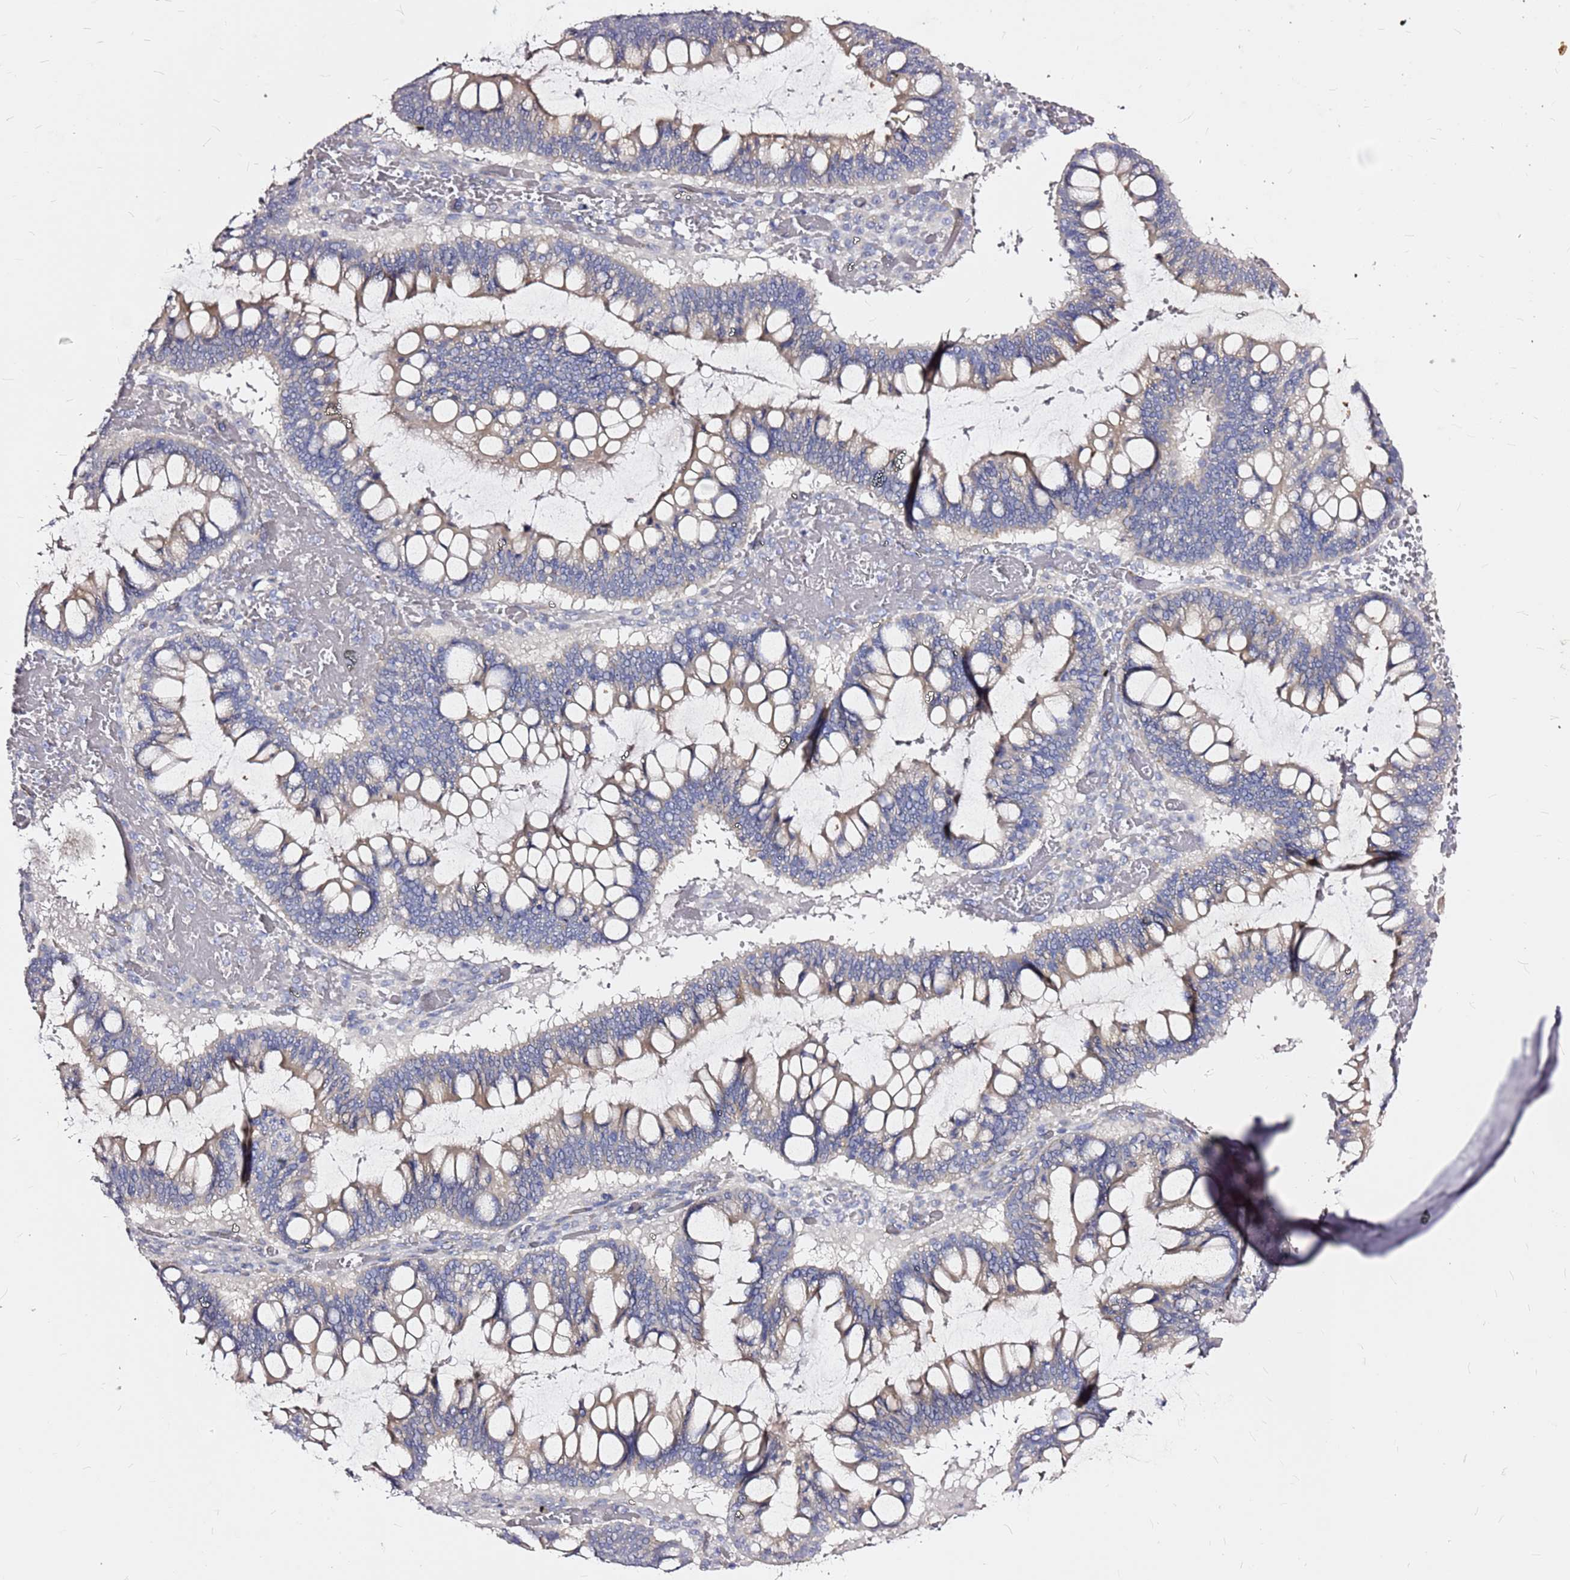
{"staining": {"intensity": "weak", "quantity": "<25%", "location": "cytoplasmic/membranous"}, "tissue": "ovarian cancer", "cell_type": "Tumor cells", "image_type": "cancer", "snomed": [{"axis": "morphology", "description": "Cystadenocarcinoma, mucinous, NOS"}, {"axis": "topography", "description": "Ovary"}], "caption": "High power microscopy micrograph of an immunohistochemistry micrograph of ovarian mucinous cystadenocarcinoma, revealing no significant positivity in tumor cells.", "gene": "CASD1", "patient": {"sex": "female", "age": 73}}